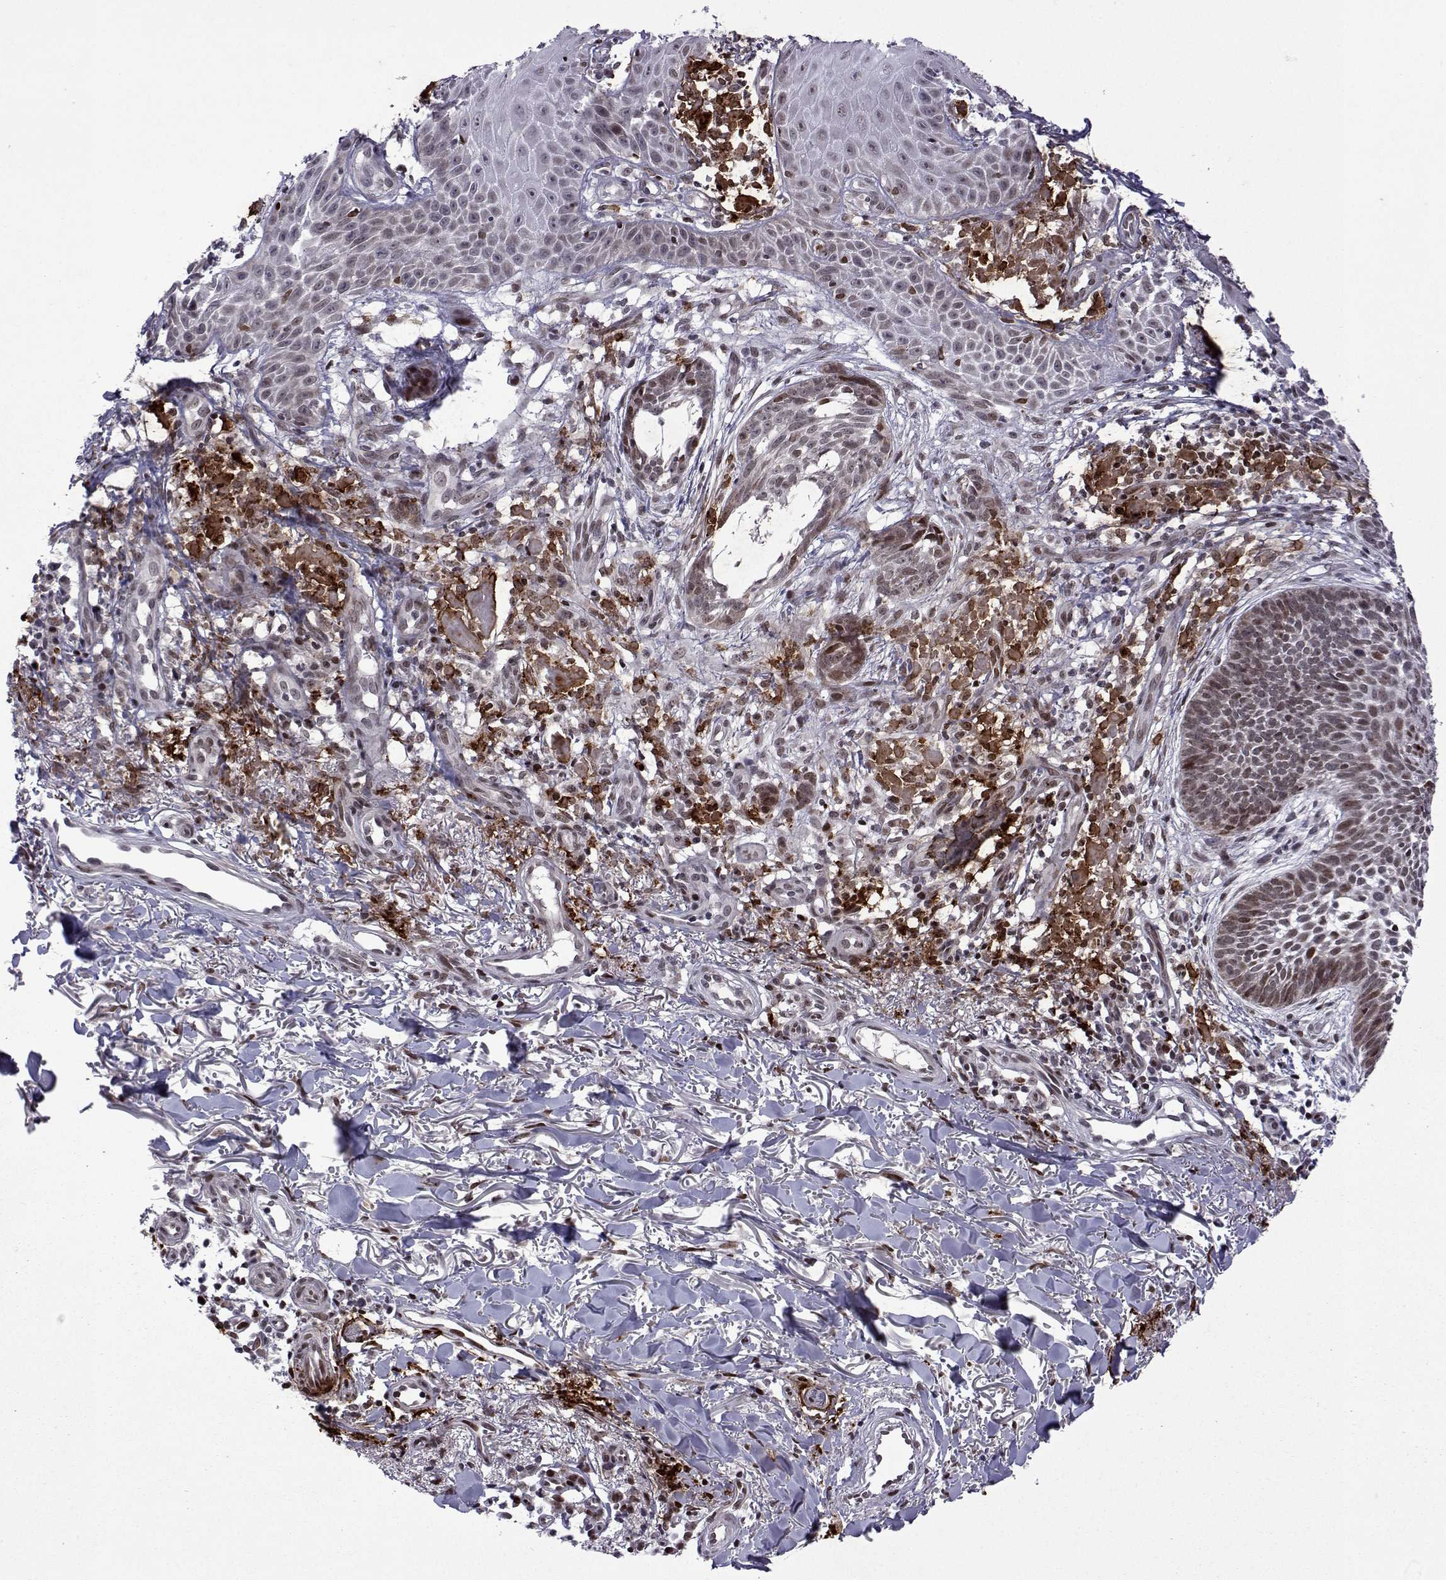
{"staining": {"intensity": "weak", "quantity": "<25%", "location": "nuclear"}, "tissue": "skin cancer", "cell_type": "Tumor cells", "image_type": "cancer", "snomed": [{"axis": "morphology", "description": "Basal cell carcinoma"}, {"axis": "topography", "description": "Skin"}], "caption": "IHC histopathology image of neoplastic tissue: human skin cancer stained with DAB reveals no significant protein positivity in tumor cells. (DAB (3,3'-diaminobenzidine) immunohistochemistry (IHC), high magnification).", "gene": "EFCAB3", "patient": {"sex": "male", "age": 88}}